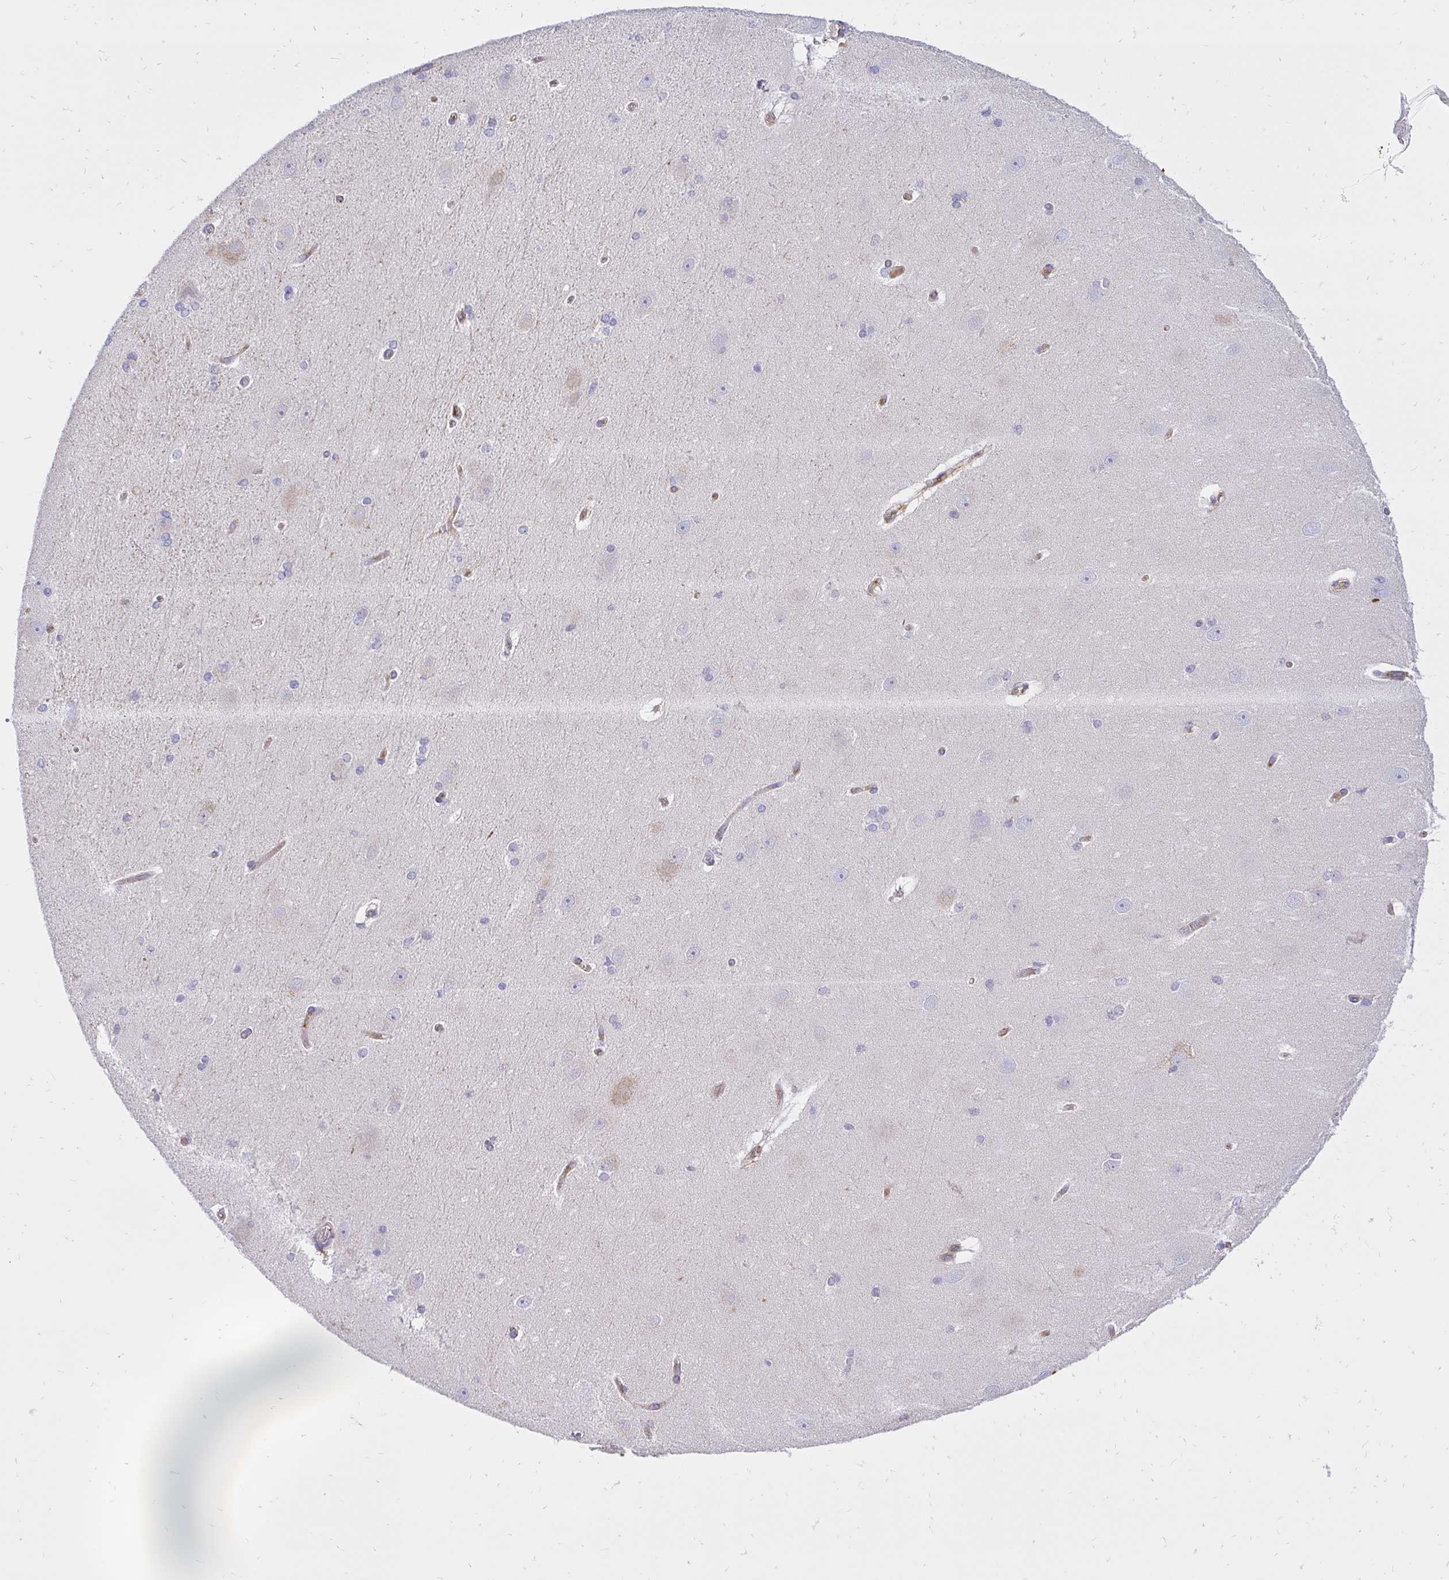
{"staining": {"intensity": "negative", "quantity": "none", "location": "none"}, "tissue": "hippocampus", "cell_type": "Glial cells", "image_type": "normal", "snomed": [{"axis": "morphology", "description": "Normal tissue, NOS"}, {"axis": "topography", "description": "Cerebral cortex"}, {"axis": "topography", "description": "Hippocampus"}], "caption": "Histopathology image shows no significant protein positivity in glial cells of unremarkable hippocampus.", "gene": "ABCB10", "patient": {"sex": "female", "age": 19}}